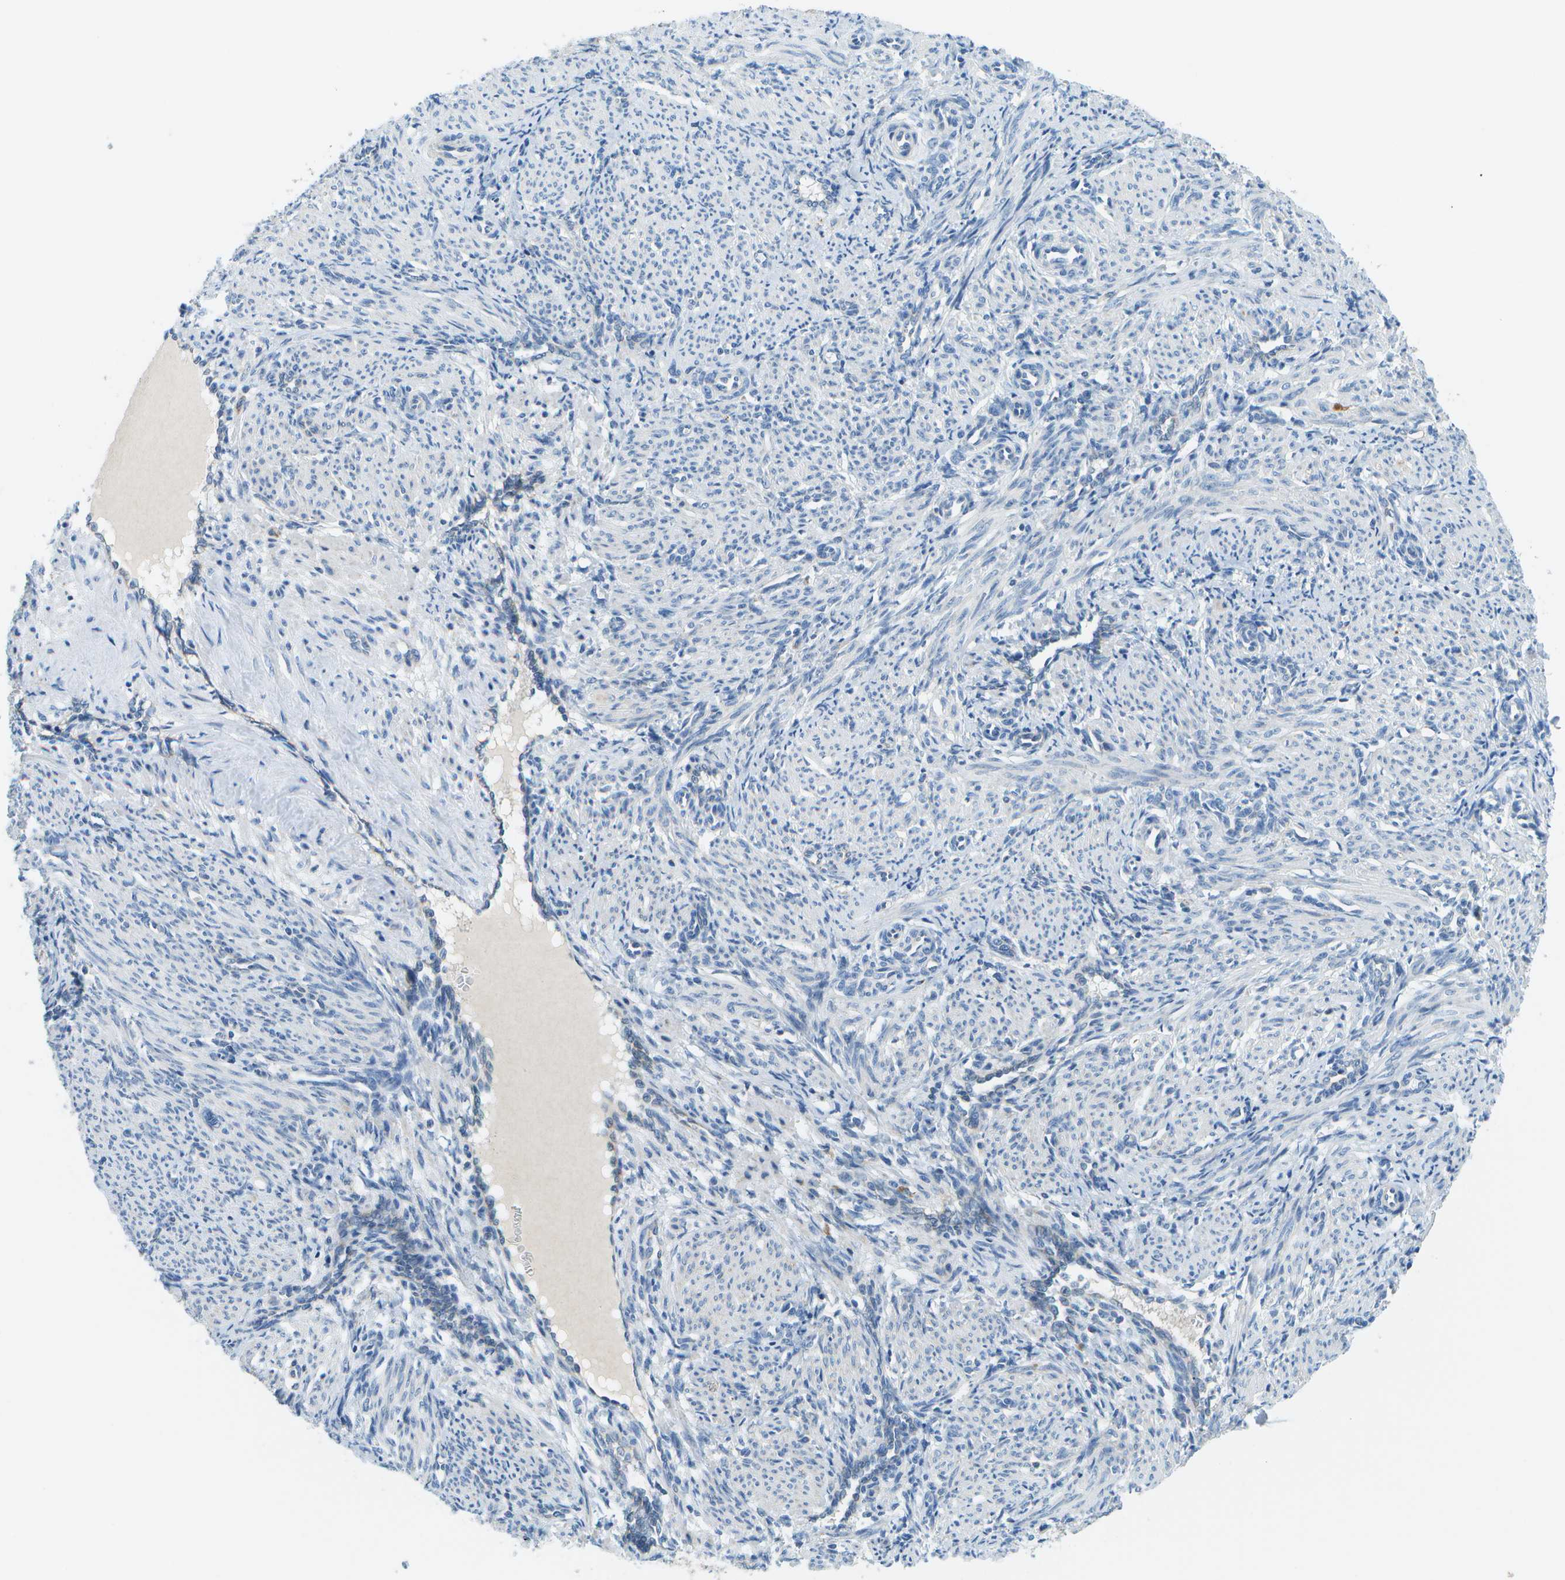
{"staining": {"intensity": "negative", "quantity": "none", "location": "none"}, "tissue": "smooth muscle", "cell_type": "Smooth muscle cells", "image_type": "normal", "snomed": [{"axis": "morphology", "description": "Normal tissue, NOS"}, {"axis": "topography", "description": "Endometrium"}], "caption": "An IHC photomicrograph of normal smooth muscle is shown. There is no staining in smooth muscle cells of smooth muscle.", "gene": "PTGIS", "patient": {"sex": "female", "age": 33}}